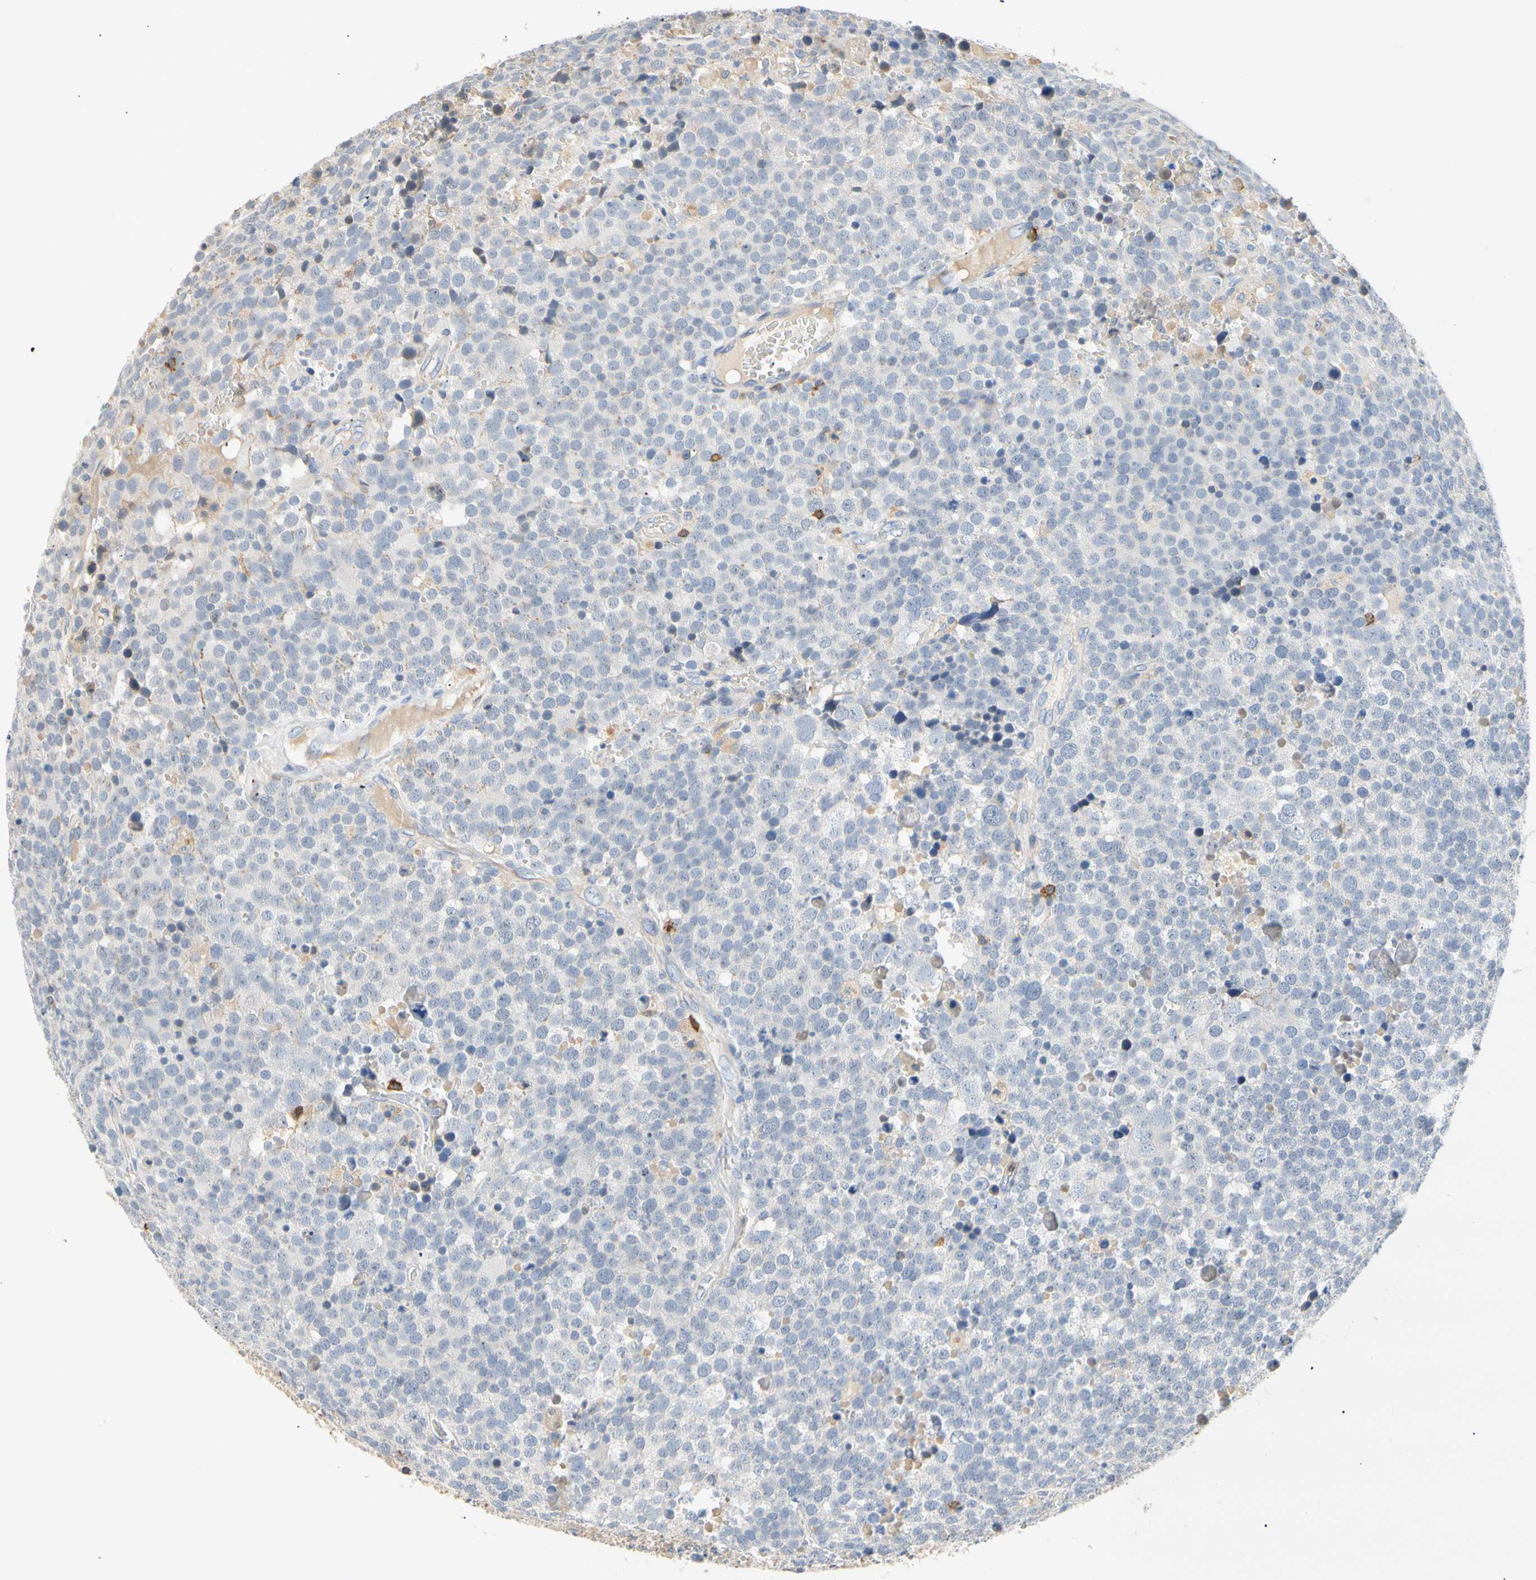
{"staining": {"intensity": "negative", "quantity": "none", "location": "none"}, "tissue": "testis cancer", "cell_type": "Tumor cells", "image_type": "cancer", "snomed": [{"axis": "morphology", "description": "Seminoma, NOS"}, {"axis": "topography", "description": "Testis"}], "caption": "Immunohistochemistry (IHC) micrograph of neoplastic tissue: testis seminoma stained with DAB demonstrates no significant protein positivity in tumor cells.", "gene": "TNFRSF18", "patient": {"sex": "male", "age": 71}}